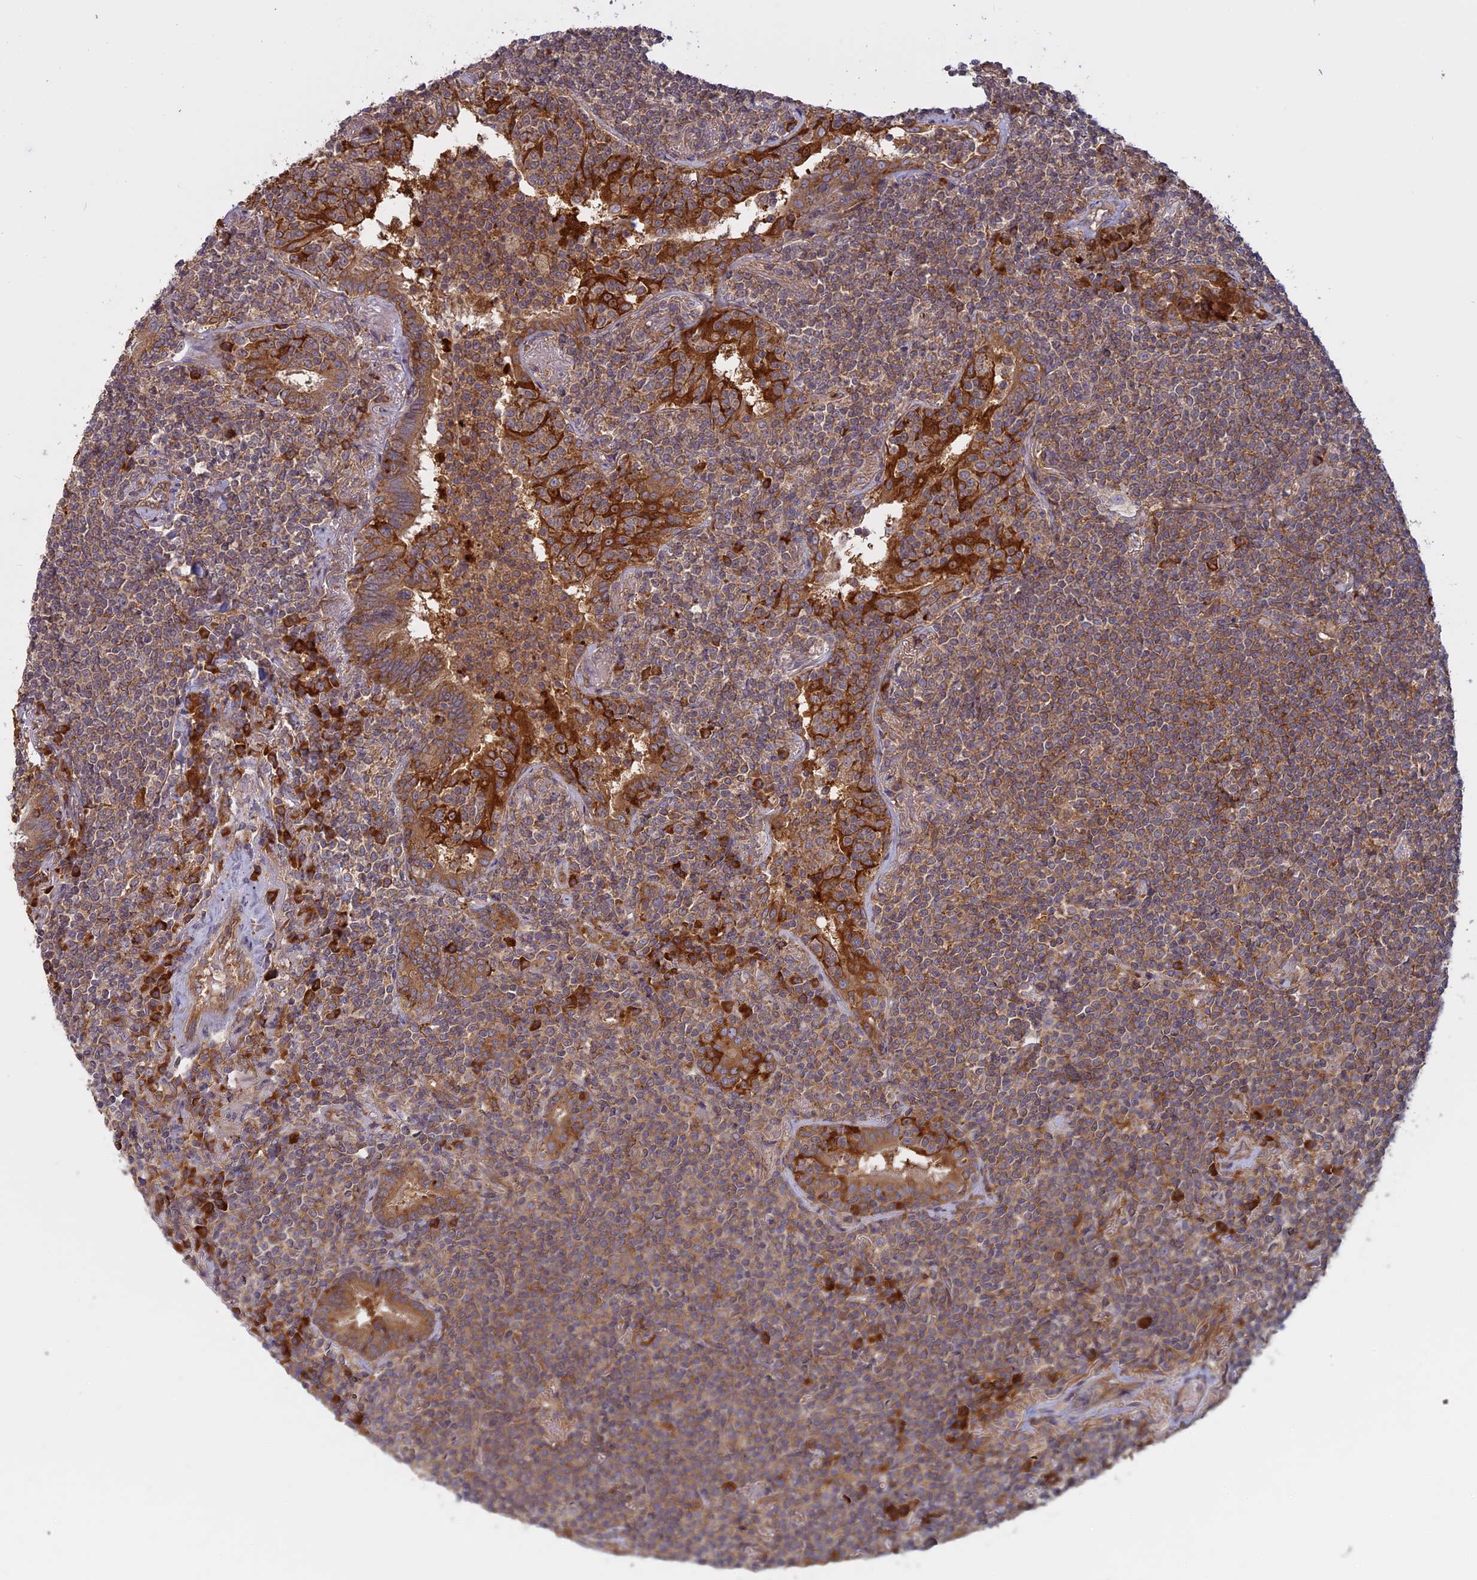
{"staining": {"intensity": "moderate", "quantity": ">75%", "location": "cytoplasmic/membranous"}, "tissue": "lymphoma", "cell_type": "Tumor cells", "image_type": "cancer", "snomed": [{"axis": "morphology", "description": "Malignant lymphoma, non-Hodgkin's type, Low grade"}, {"axis": "topography", "description": "Lung"}], "caption": "Lymphoma stained with IHC exhibits moderate cytoplasmic/membranous expression in about >75% of tumor cells.", "gene": "TMEM208", "patient": {"sex": "female", "age": 71}}